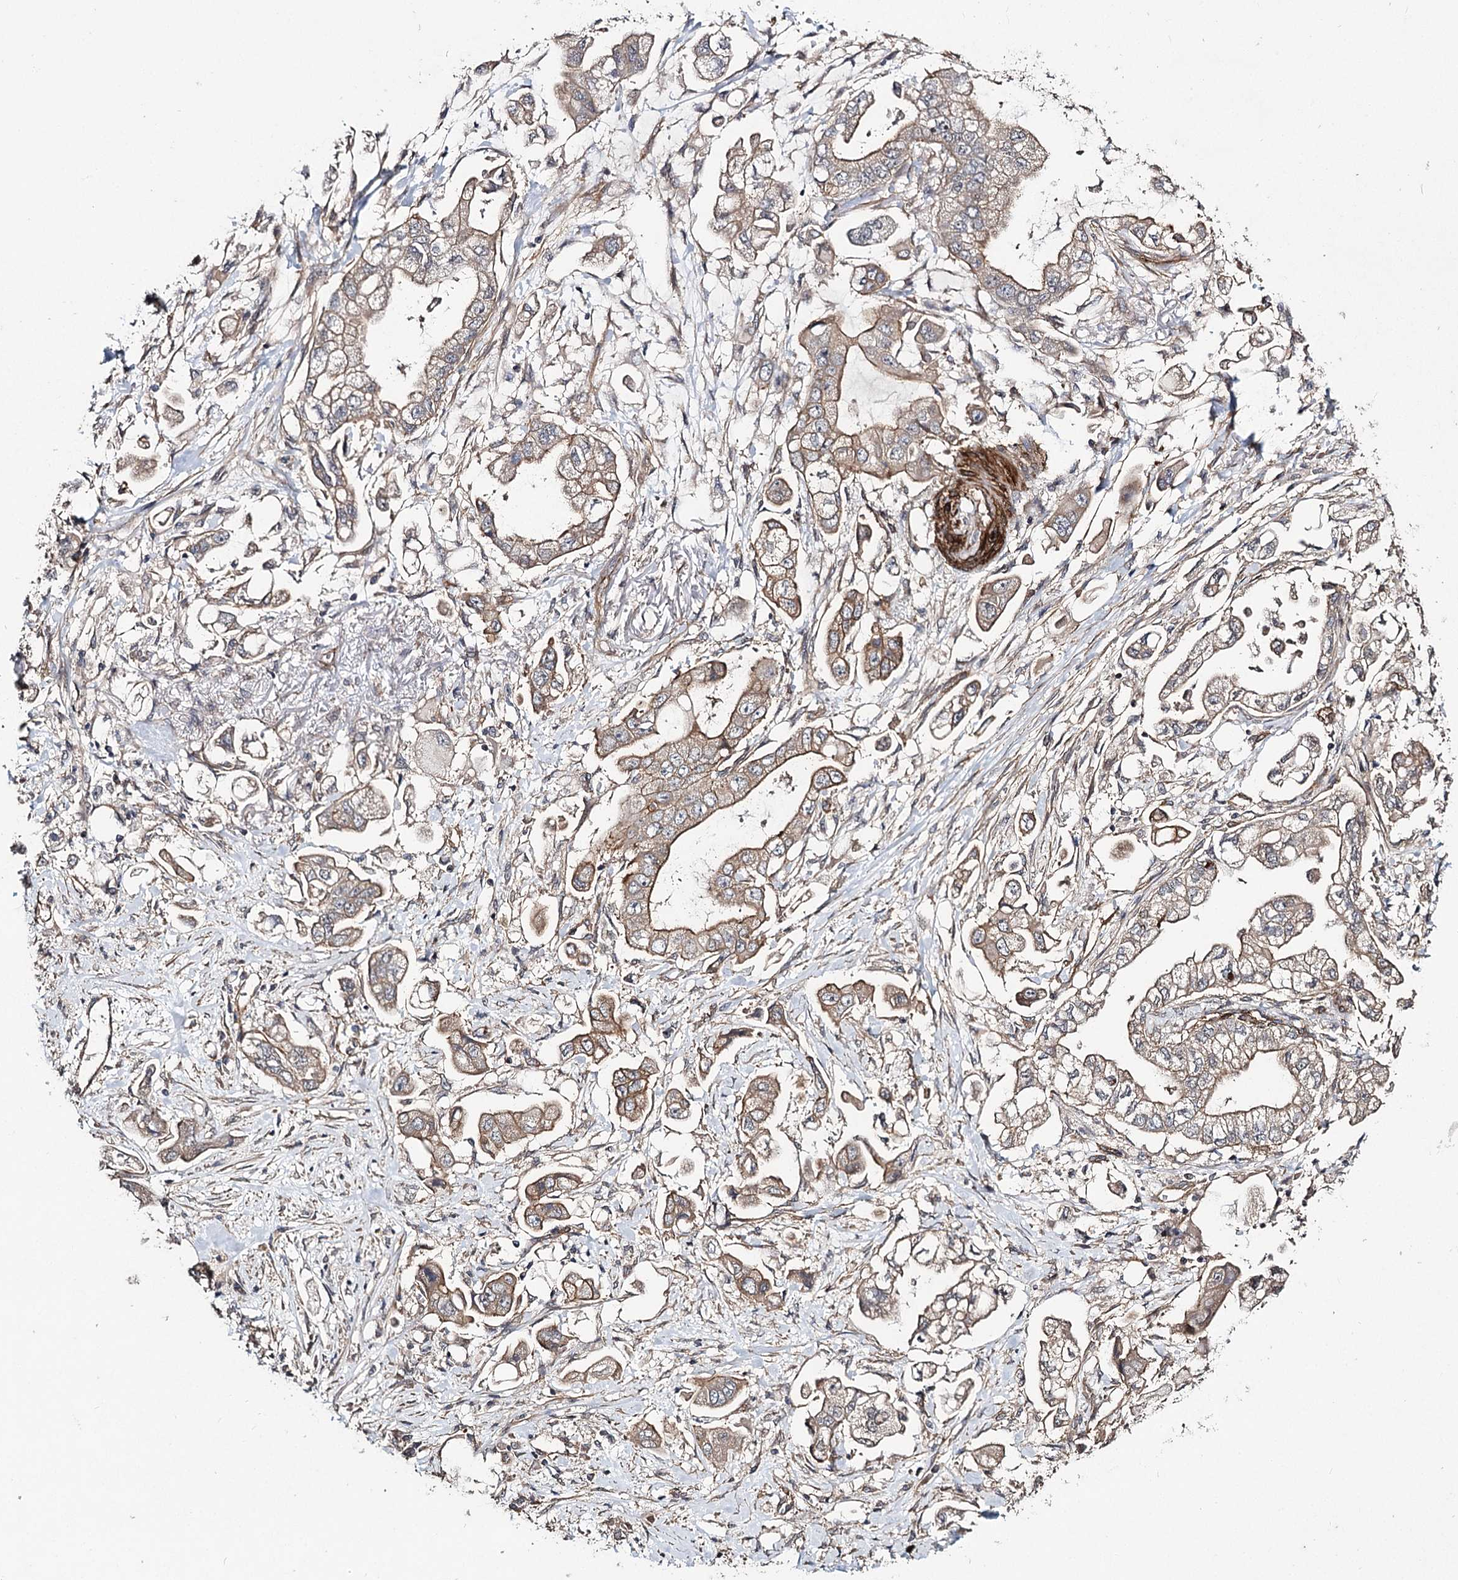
{"staining": {"intensity": "moderate", "quantity": ">75%", "location": "cytoplasmic/membranous"}, "tissue": "stomach cancer", "cell_type": "Tumor cells", "image_type": "cancer", "snomed": [{"axis": "morphology", "description": "Adenocarcinoma, NOS"}, {"axis": "topography", "description": "Stomach"}], "caption": "About >75% of tumor cells in stomach adenocarcinoma demonstrate moderate cytoplasmic/membranous protein expression as visualized by brown immunohistochemical staining.", "gene": "MYO1C", "patient": {"sex": "male", "age": 62}}